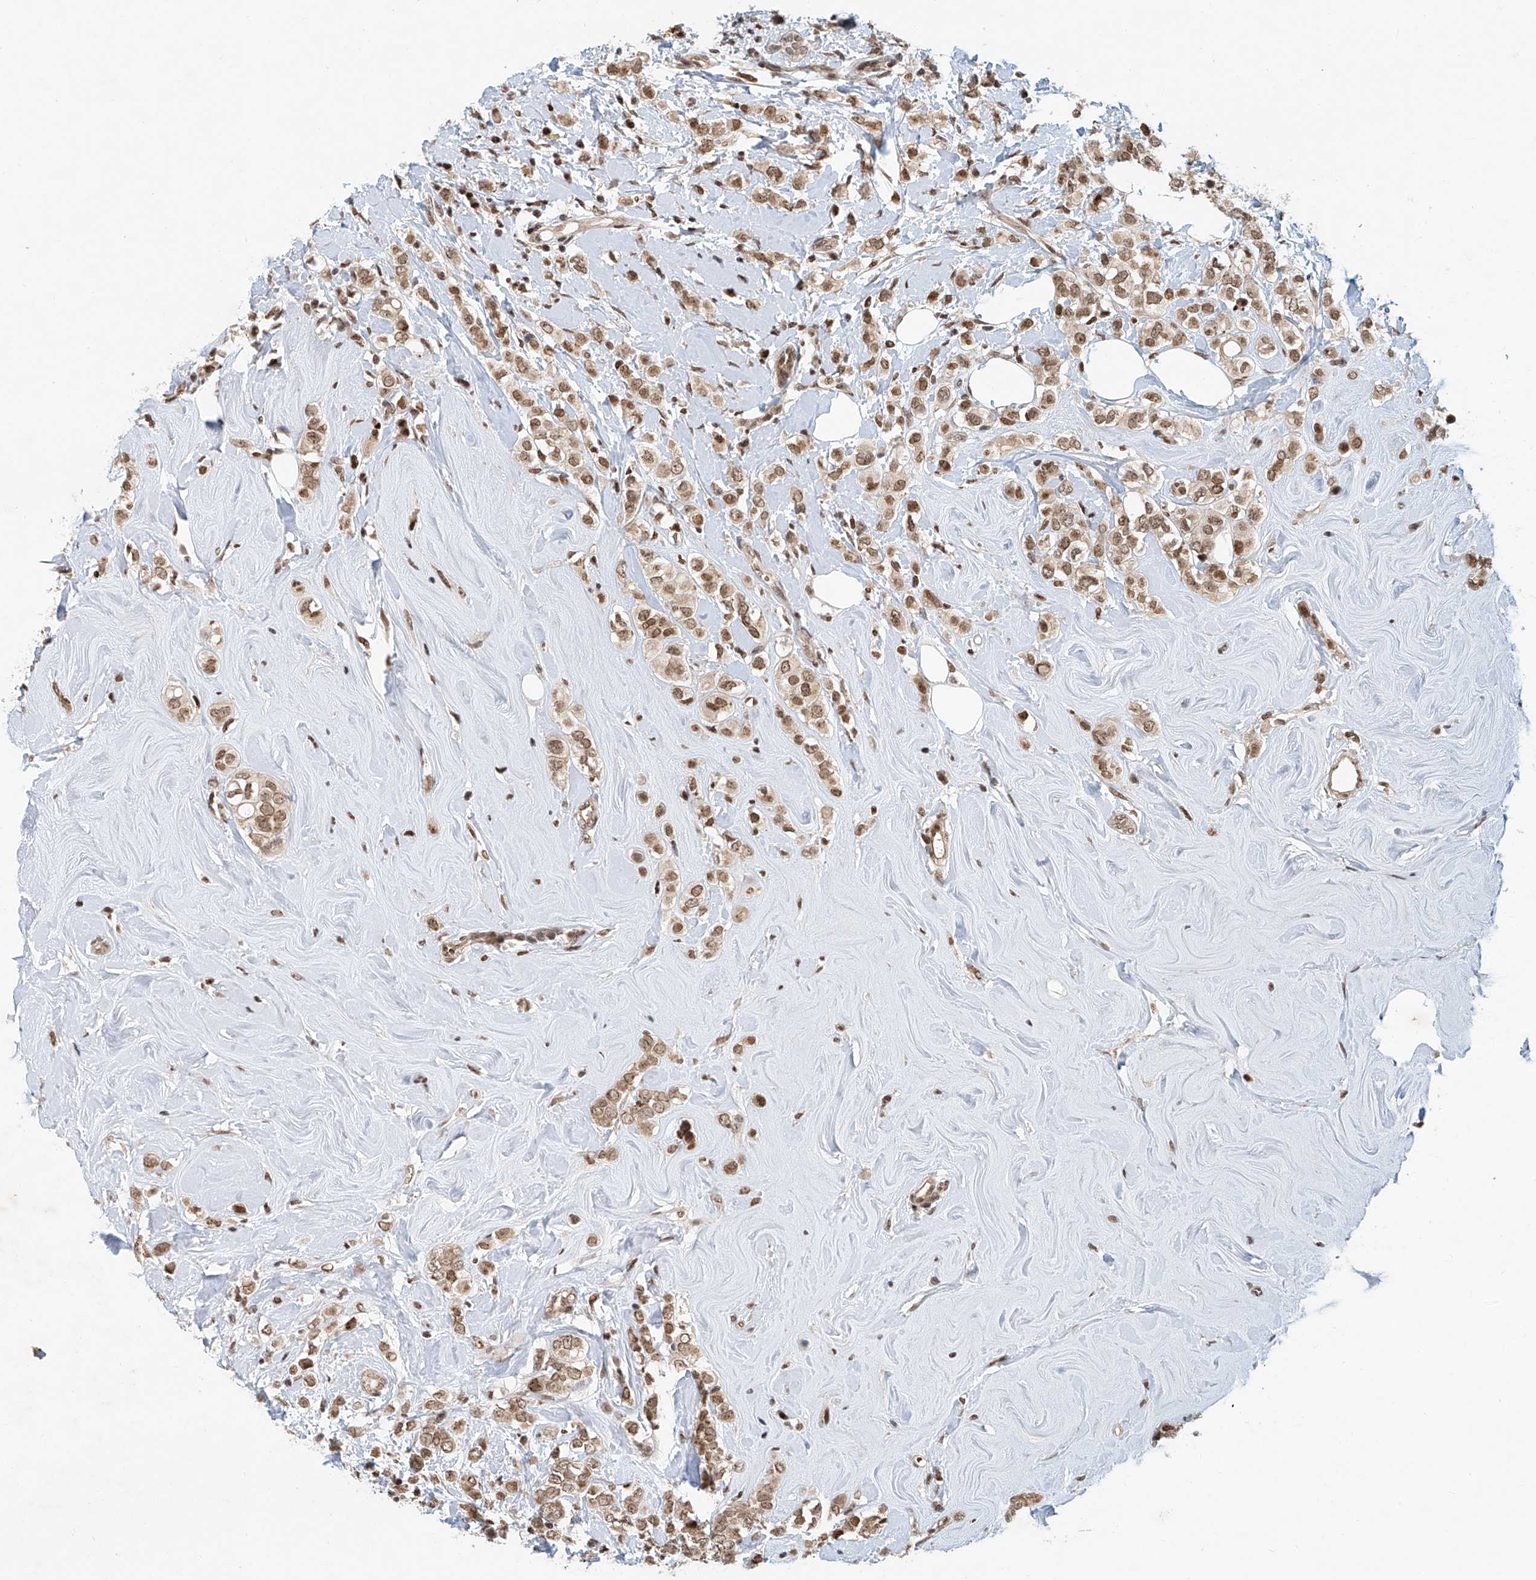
{"staining": {"intensity": "moderate", "quantity": ">75%", "location": "cytoplasmic/membranous,nuclear"}, "tissue": "breast cancer", "cell_type": "Tumor cells", "image_type": "cancer", "snomed": [{"axis": "morphology", "description": "Lobular carcinoma"}, {"axis": "topography", "description": "Breast"}], "caption": "Immunohistochemical staining of lobular carcinoma (breast) reveals medium levels of moderate cytoplasmic/membranous and nuclear protein positivity in about >75% of tumor cells.", "gene": "ZNF470", "patient": {"sex": "female", "age": 47}}